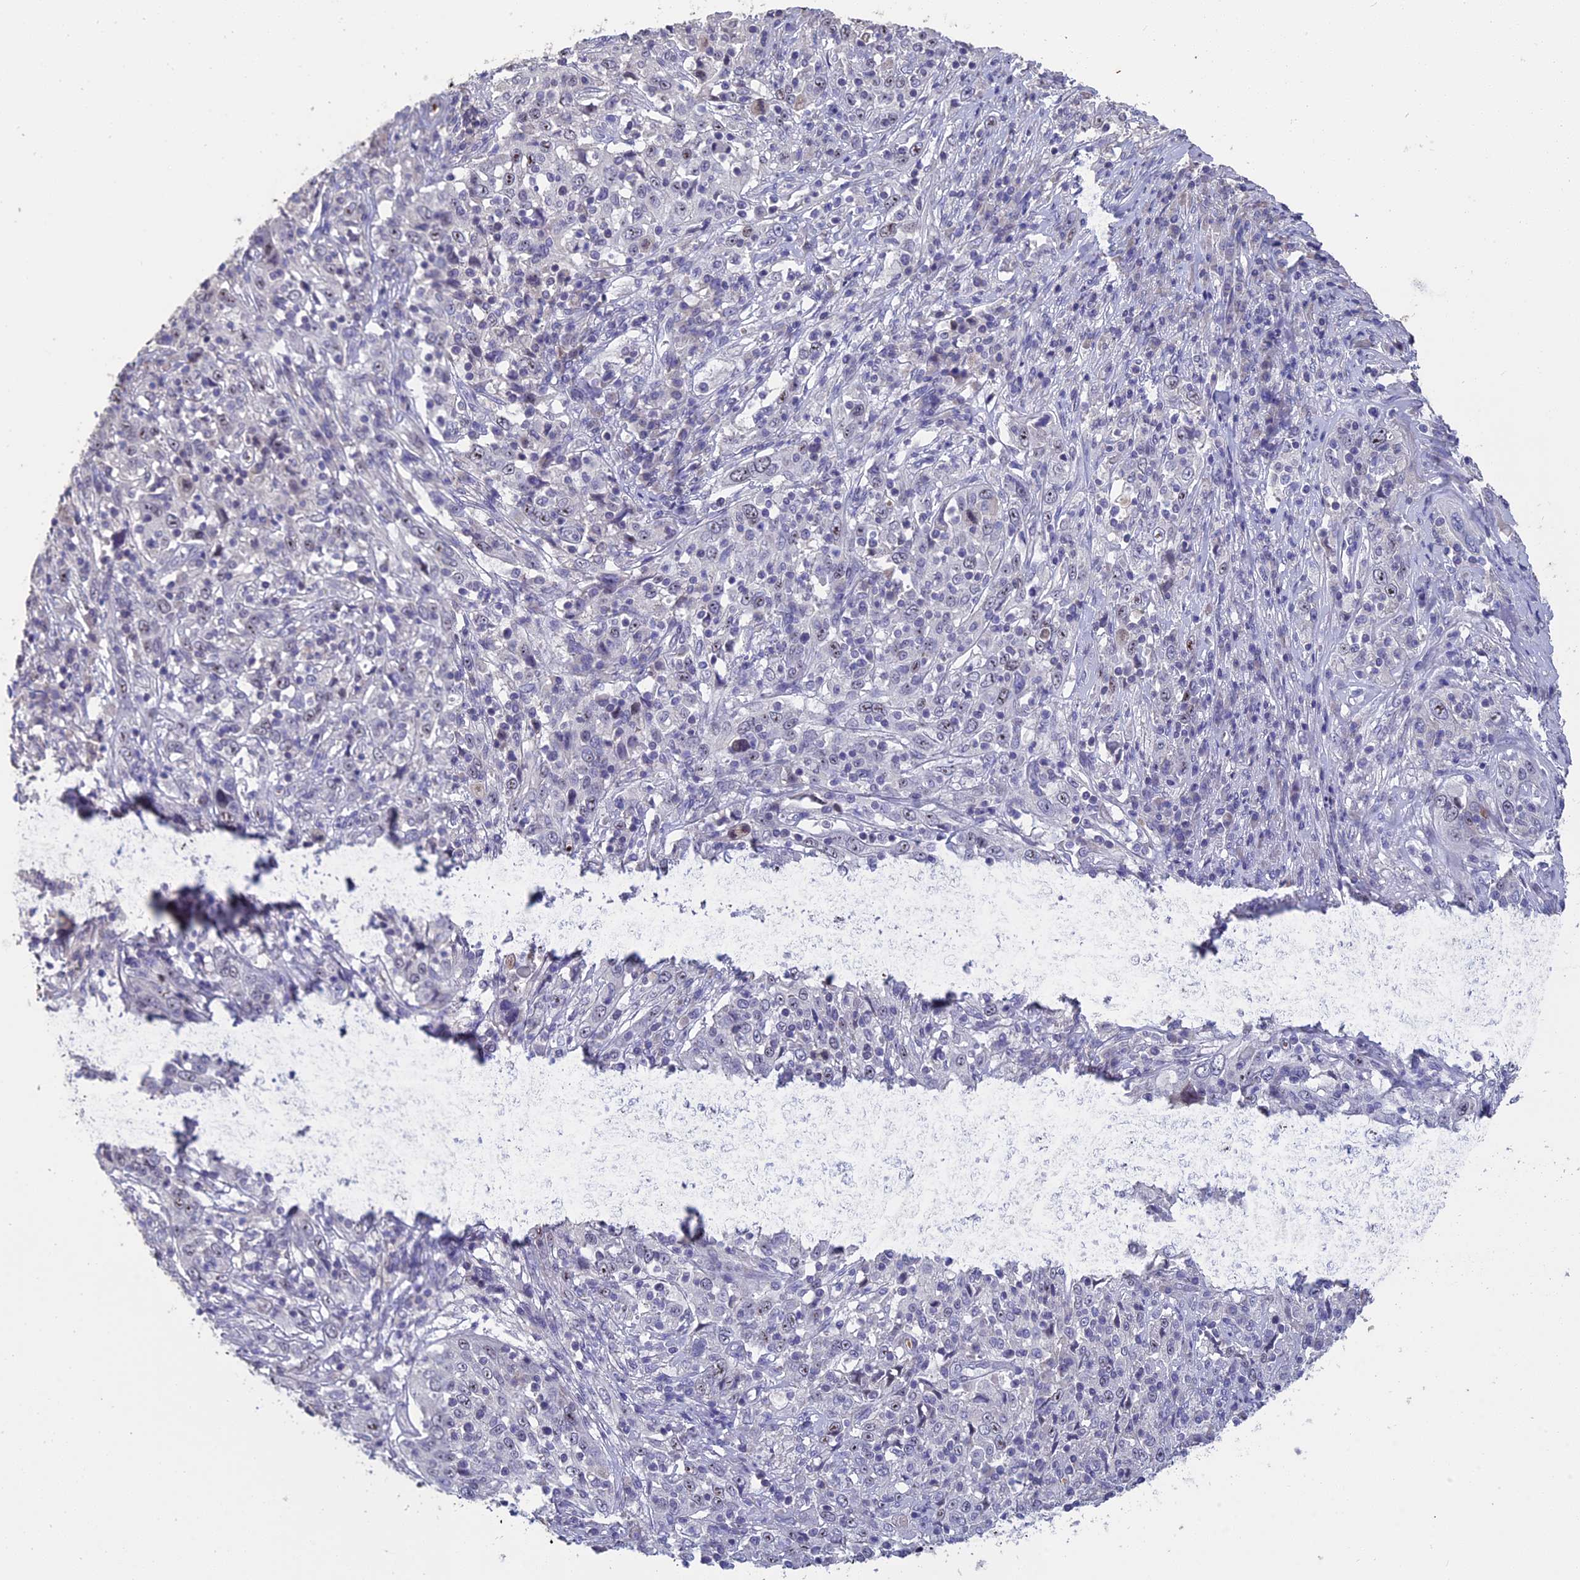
{"staining": {"intensity": "negative", "quantity": "none", "location": "none"}, "tissue": "cervical cancer", "cell_type": "Tumor cells", "image_type": "cancer", "snomed": [{"axis": "morphology", "description": "Squamous cell carcinoma, NOS"}, {"axis": "topography", "description": "Cervix"}], "caption": "An image of cervical squamous cell carcinoma stained for a protein demonstrates no brown staining in tumor cells.", "gene": "KNOP1", "patient": {"sex": "female", "age": 46}}